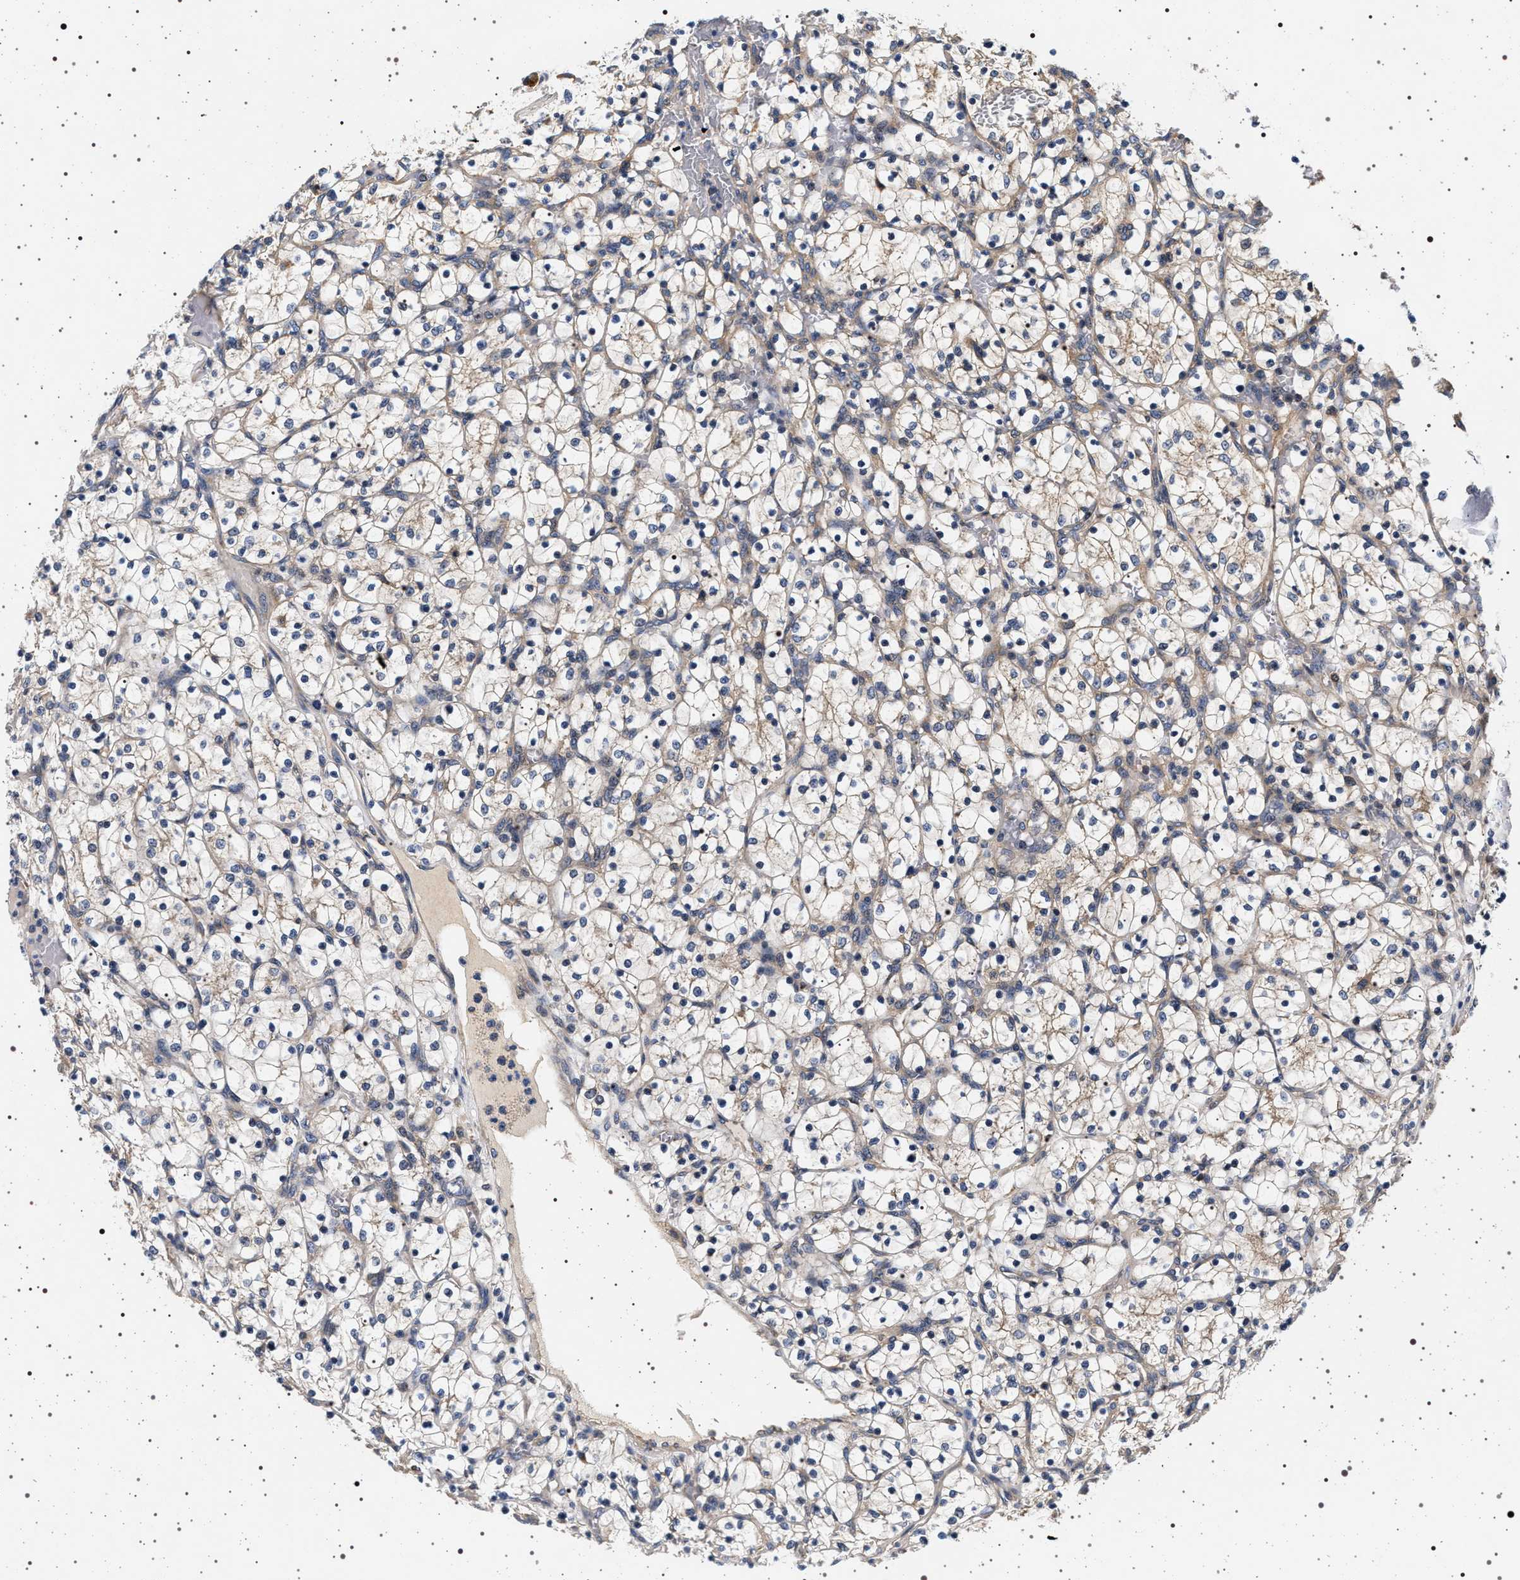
{"staining": {"intensity": "weak", "quantity": "<25%", "location": "cytoplasmic/membranous"}, "tissue": "renal cancer", "cell_type": "Tumor cells", "image_type": "cancer", "snomed": [{"axis": "morphology", "description": "Adenocarcinoma, NOS"}, {"axis": "topography", "description": "Kidney"}], "caption": "Histopathology image shows no significant protein staining in tumor cells of renal cancer (adenocarcinoma).", "gene": "DCBLD2", "patient": {"sex": "female", "age": 69}}